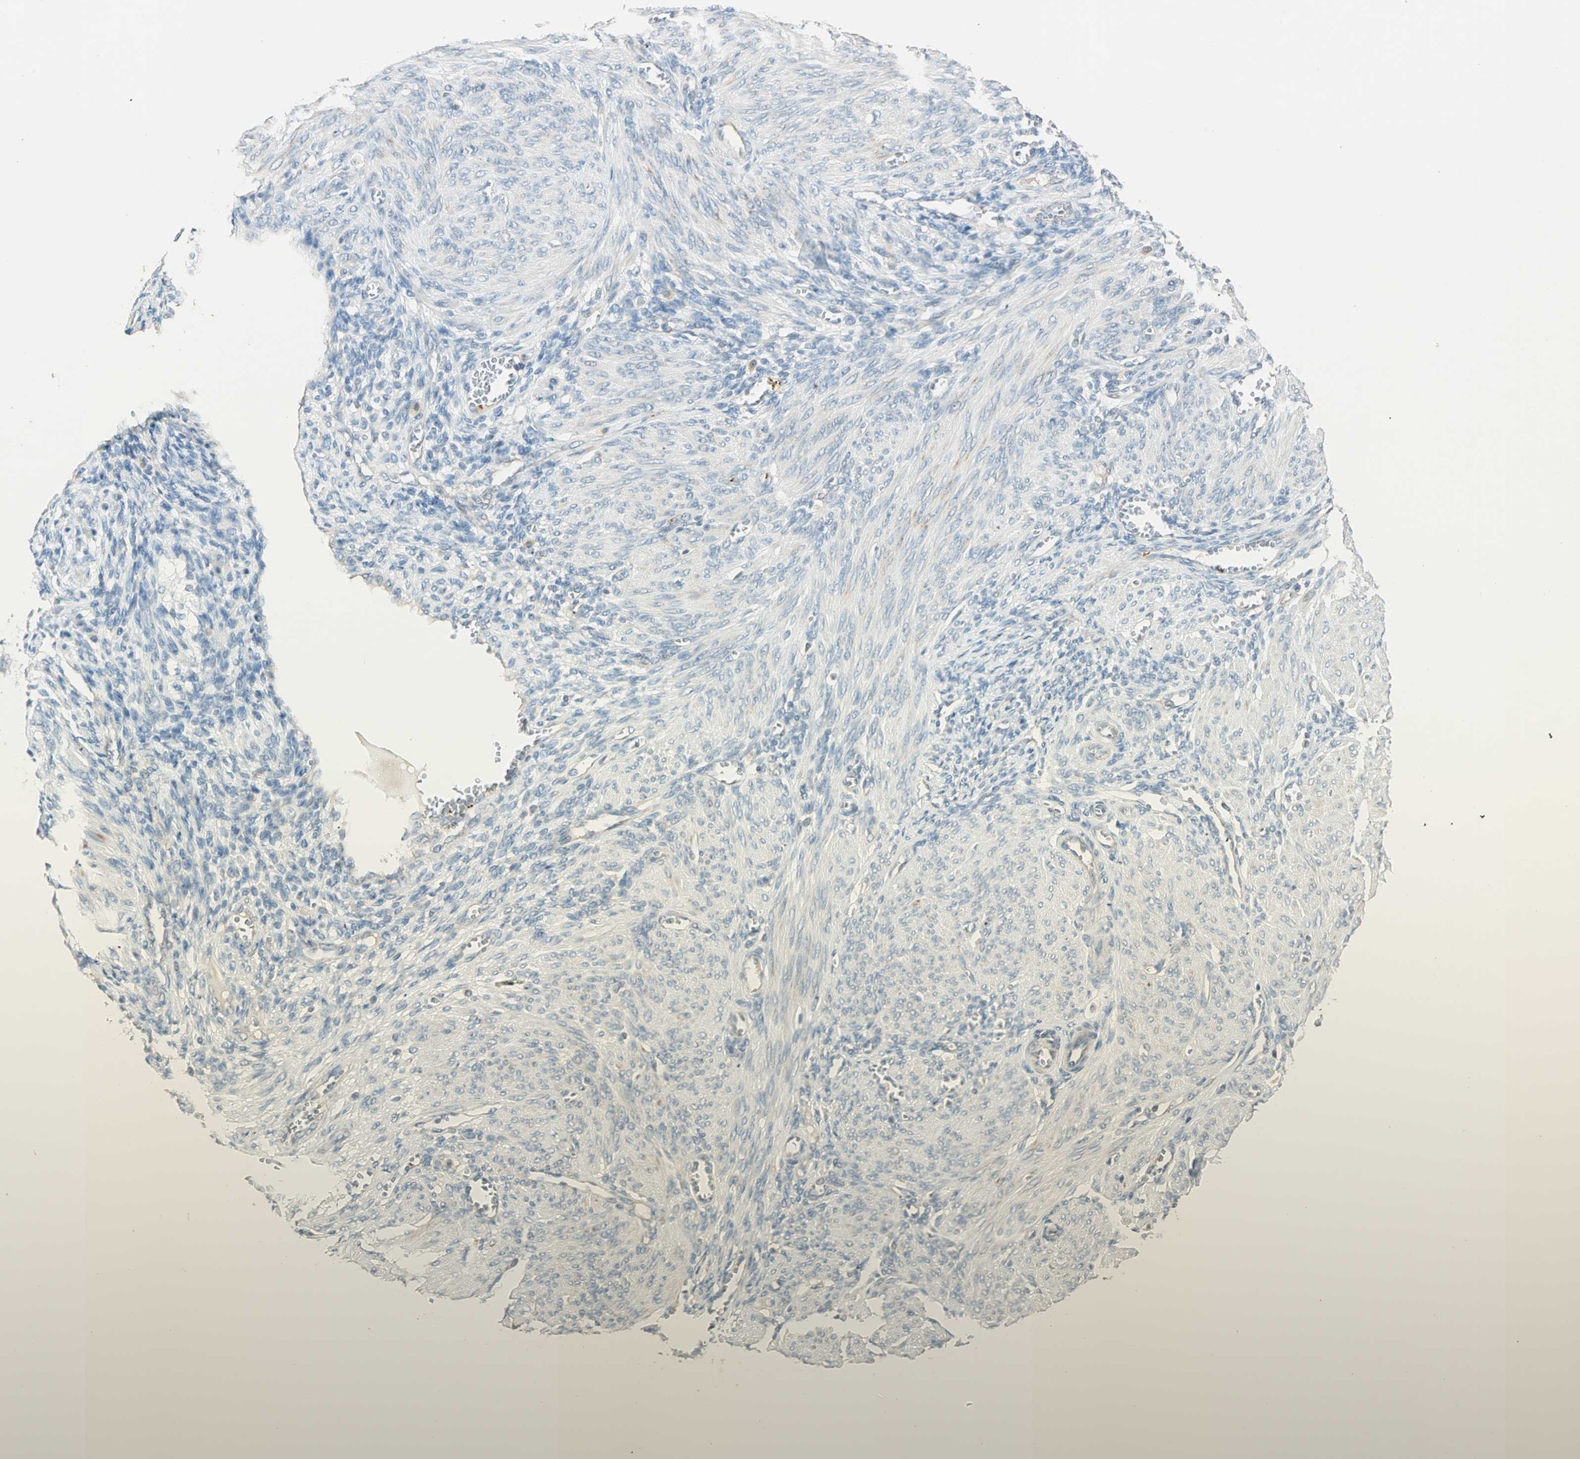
{"staining": {"intensity": "negative", "quantity": "none", "location": "none"}, "tissue": "endometrium", "cell_type": "Cells in endometrial stroma", "image_type": "normal", "snomed": [{"axis": "morphology", "description": "Normal tissue, NOS"}, {"axis": "topography", "description": "Endometrium"}], "caption": "Benign endometrium was stained to show a protein in brown. There is no significant staining in cells in endometrial stroma. The staining is performed using DAB brown chromogen with nuclei counter-stained in using hematoxylin.", "gene": "RAD18", "patient": {"sex": "female", "age": 72}}